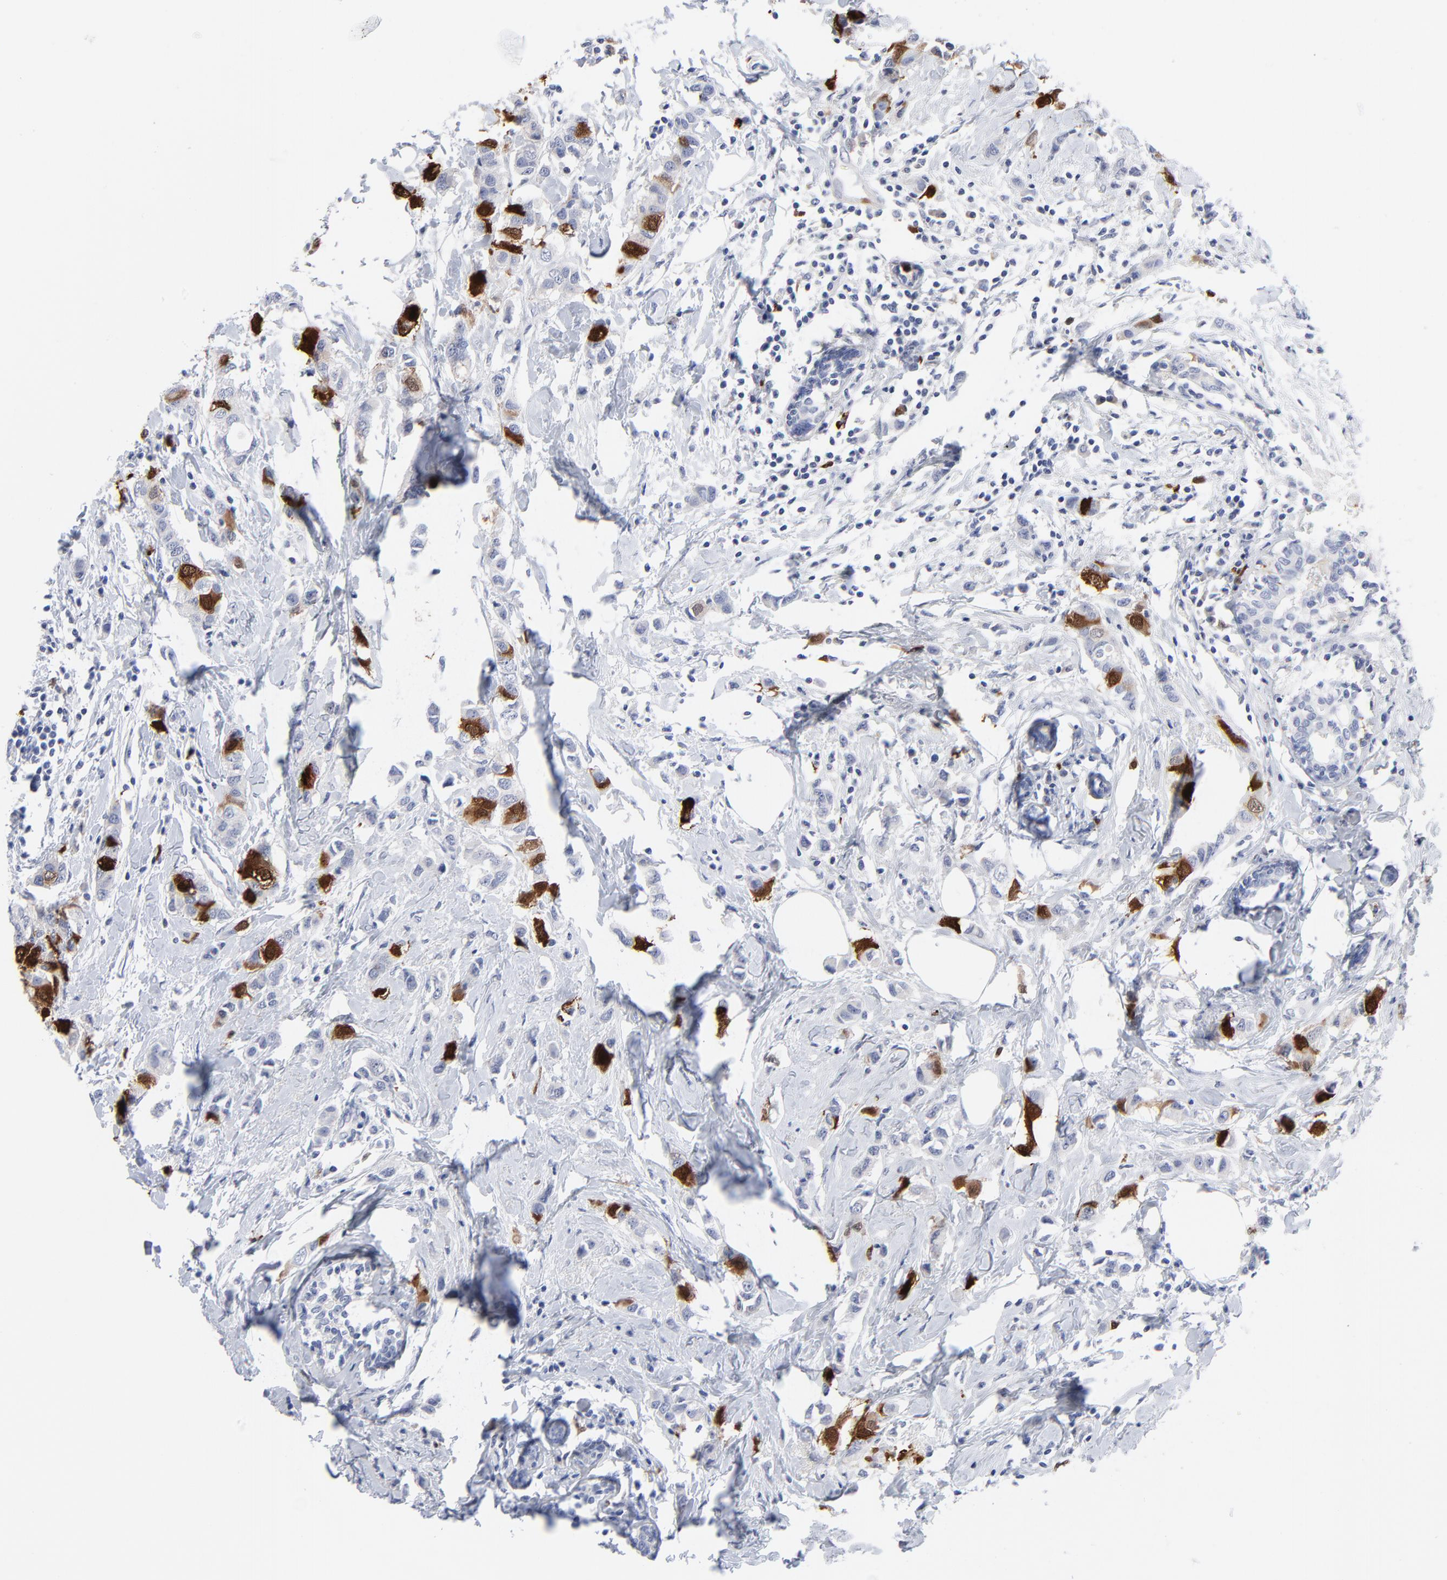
{"staining": {"intensity": "strong", "quantity": "25%-75%", "location": "cytoplasmic/membranous,nuclear"}, "tissue": "breast cancer", "cell_type": "Tumor cells", "image_type": "cancer", "snomed": [{"axis": "morphology", "description": "Normal tissue, NOS"}, {"axis": "morphology", "description": "Duct carcinoma"}, {"axis": "topography", "description": "Breast"}], "caption": "Breast infiltrating ductal carcinoma stained with a brown dye displays strong cytoplasmic/membranous and nuclear positive staining in about 25%-75% of tumor cells.", "gene": "CDK1", "patient": {"sex": "female", "age": 50}}